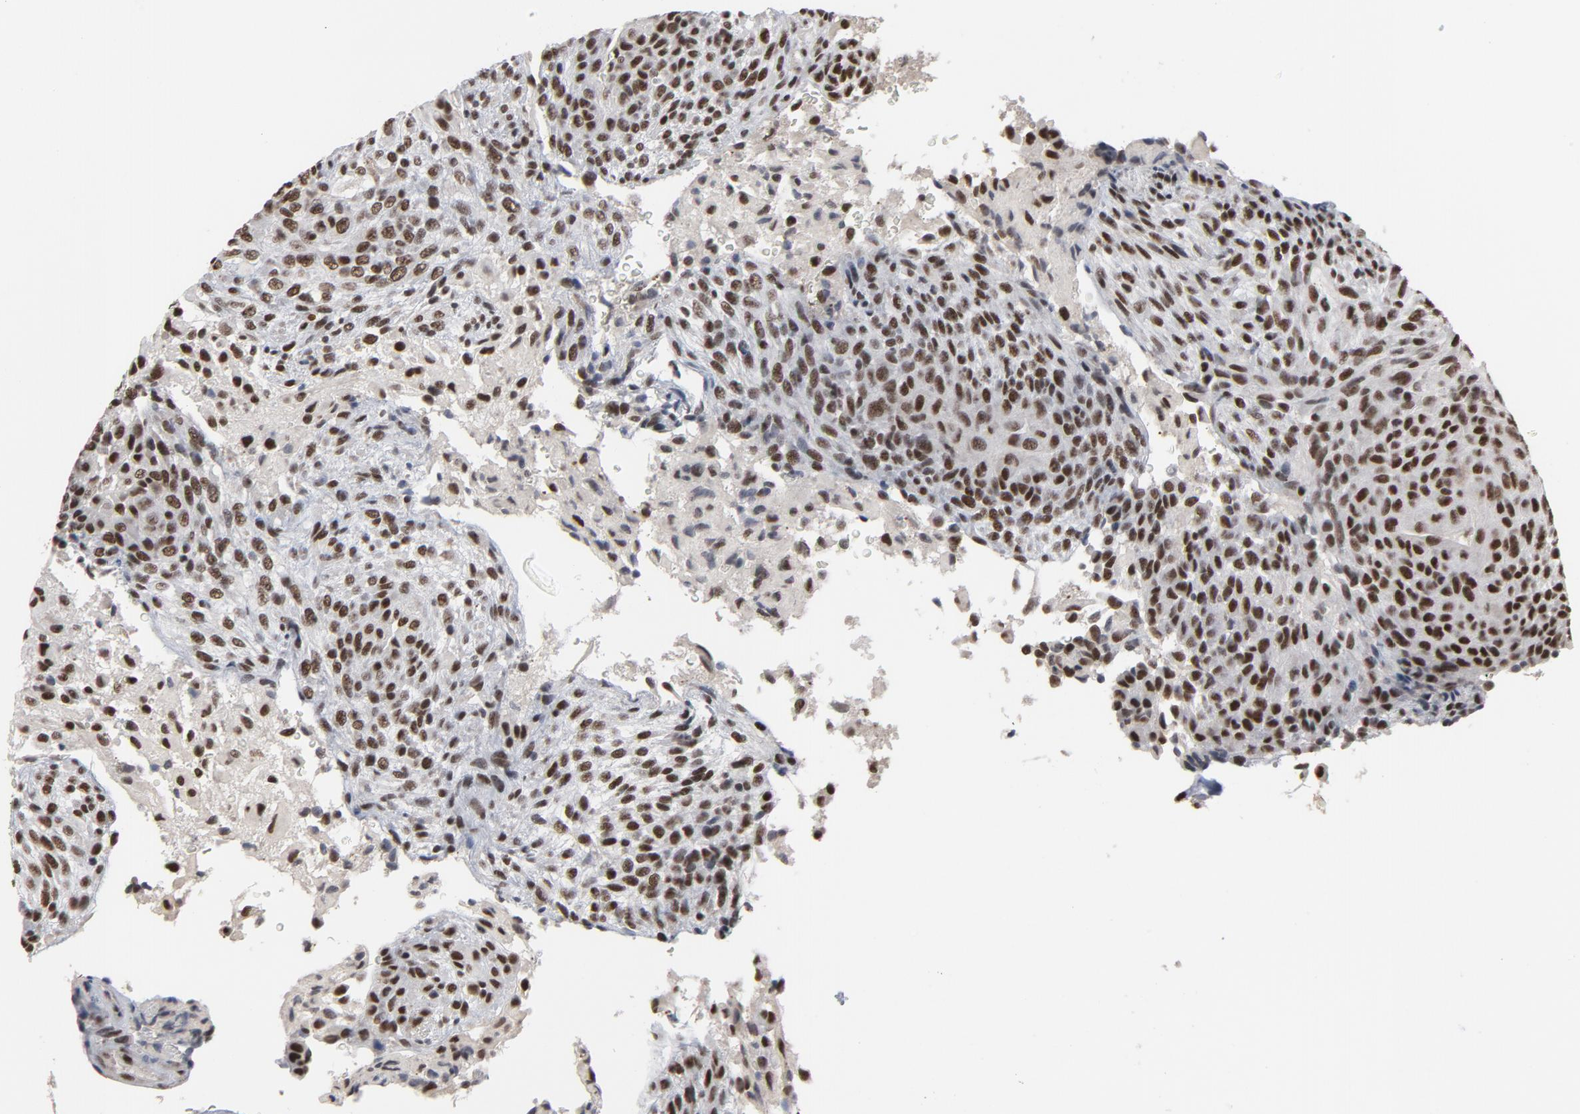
{"staining": {"intensity": "strong", "quantity": ">75%", "location": "nuclear"}, "tissue": "glioma", "cell_type": "Tumor cells", "image_type": "cancer", "snomed": [{"axis": "morphology", "description": "Glioma, malignant, High grade"}, {"axis": "topography", "description": "Cerebral cortex"}], "caption": "An immunohistochemistry image of neoplastic tissue is shown. Protein staining in brown labels strong nuclear positivity in glioma within tumor cells. (brown staining indicates protein expression, while blue staining denotes nuclei).", "gene": "MRE11", "patient": {"sex": "female", "age": 55}}